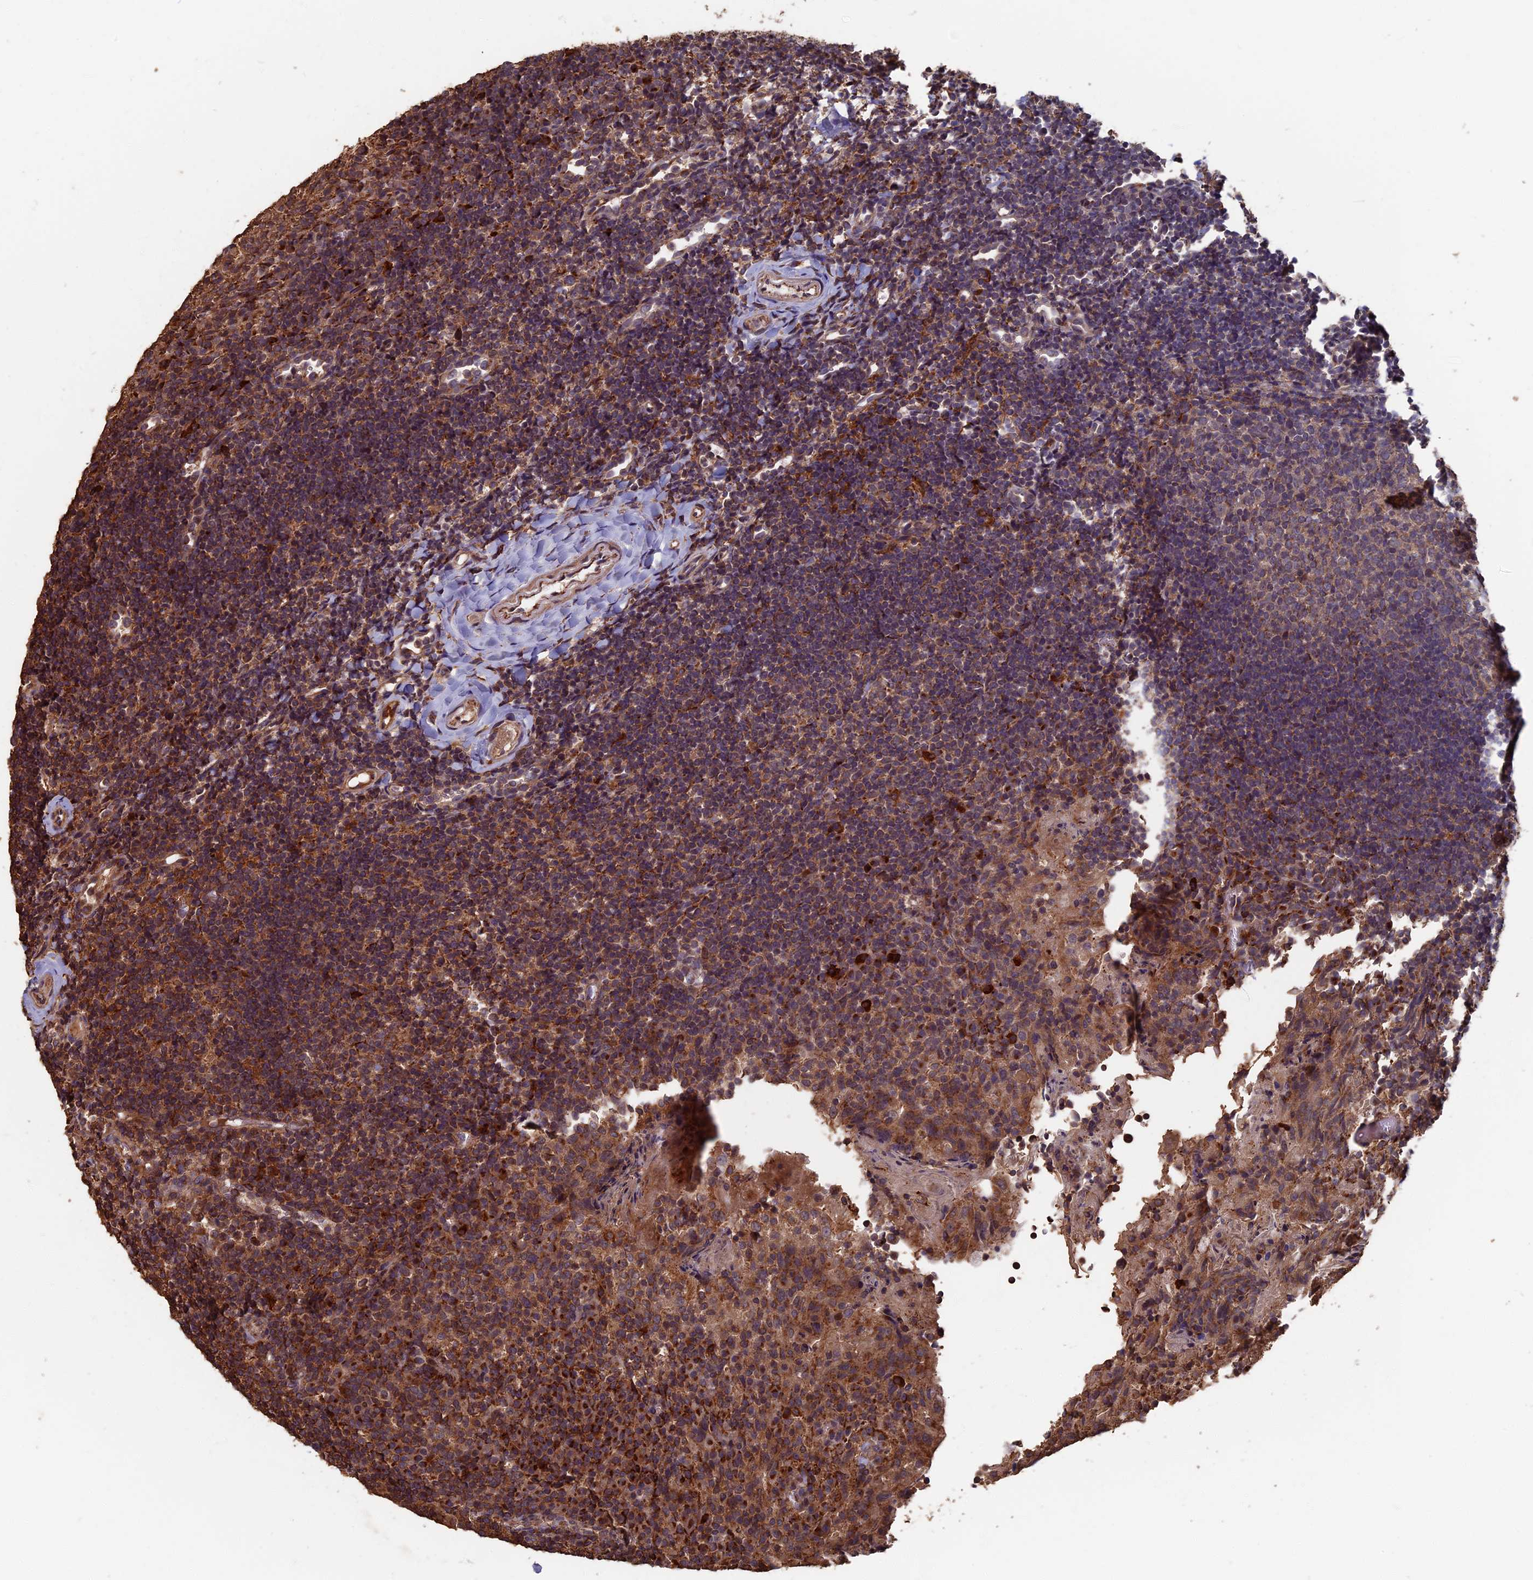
{"staining": {"intensity": "moderate", "quantity": "25%-75%", "location": "cytoplasmic/membranous"}, "tissue": "tonsil", "cell_type": "Germinal center cells", "image_type": "normal", "snomed": [{"axis": "morphology", "description": "Normal tissue, NOS"}, {"axis": "topography", "description": "Tonsil"}], "caption": "Protein staining by immunohistochemistry demonstrates moderate cytoplasmic/membranous staining in approximately 25%-75% of germinal center cells in benign tonsil.", "gene": "RASGRF1", "patient": {"sex": "female", "age": 10}}